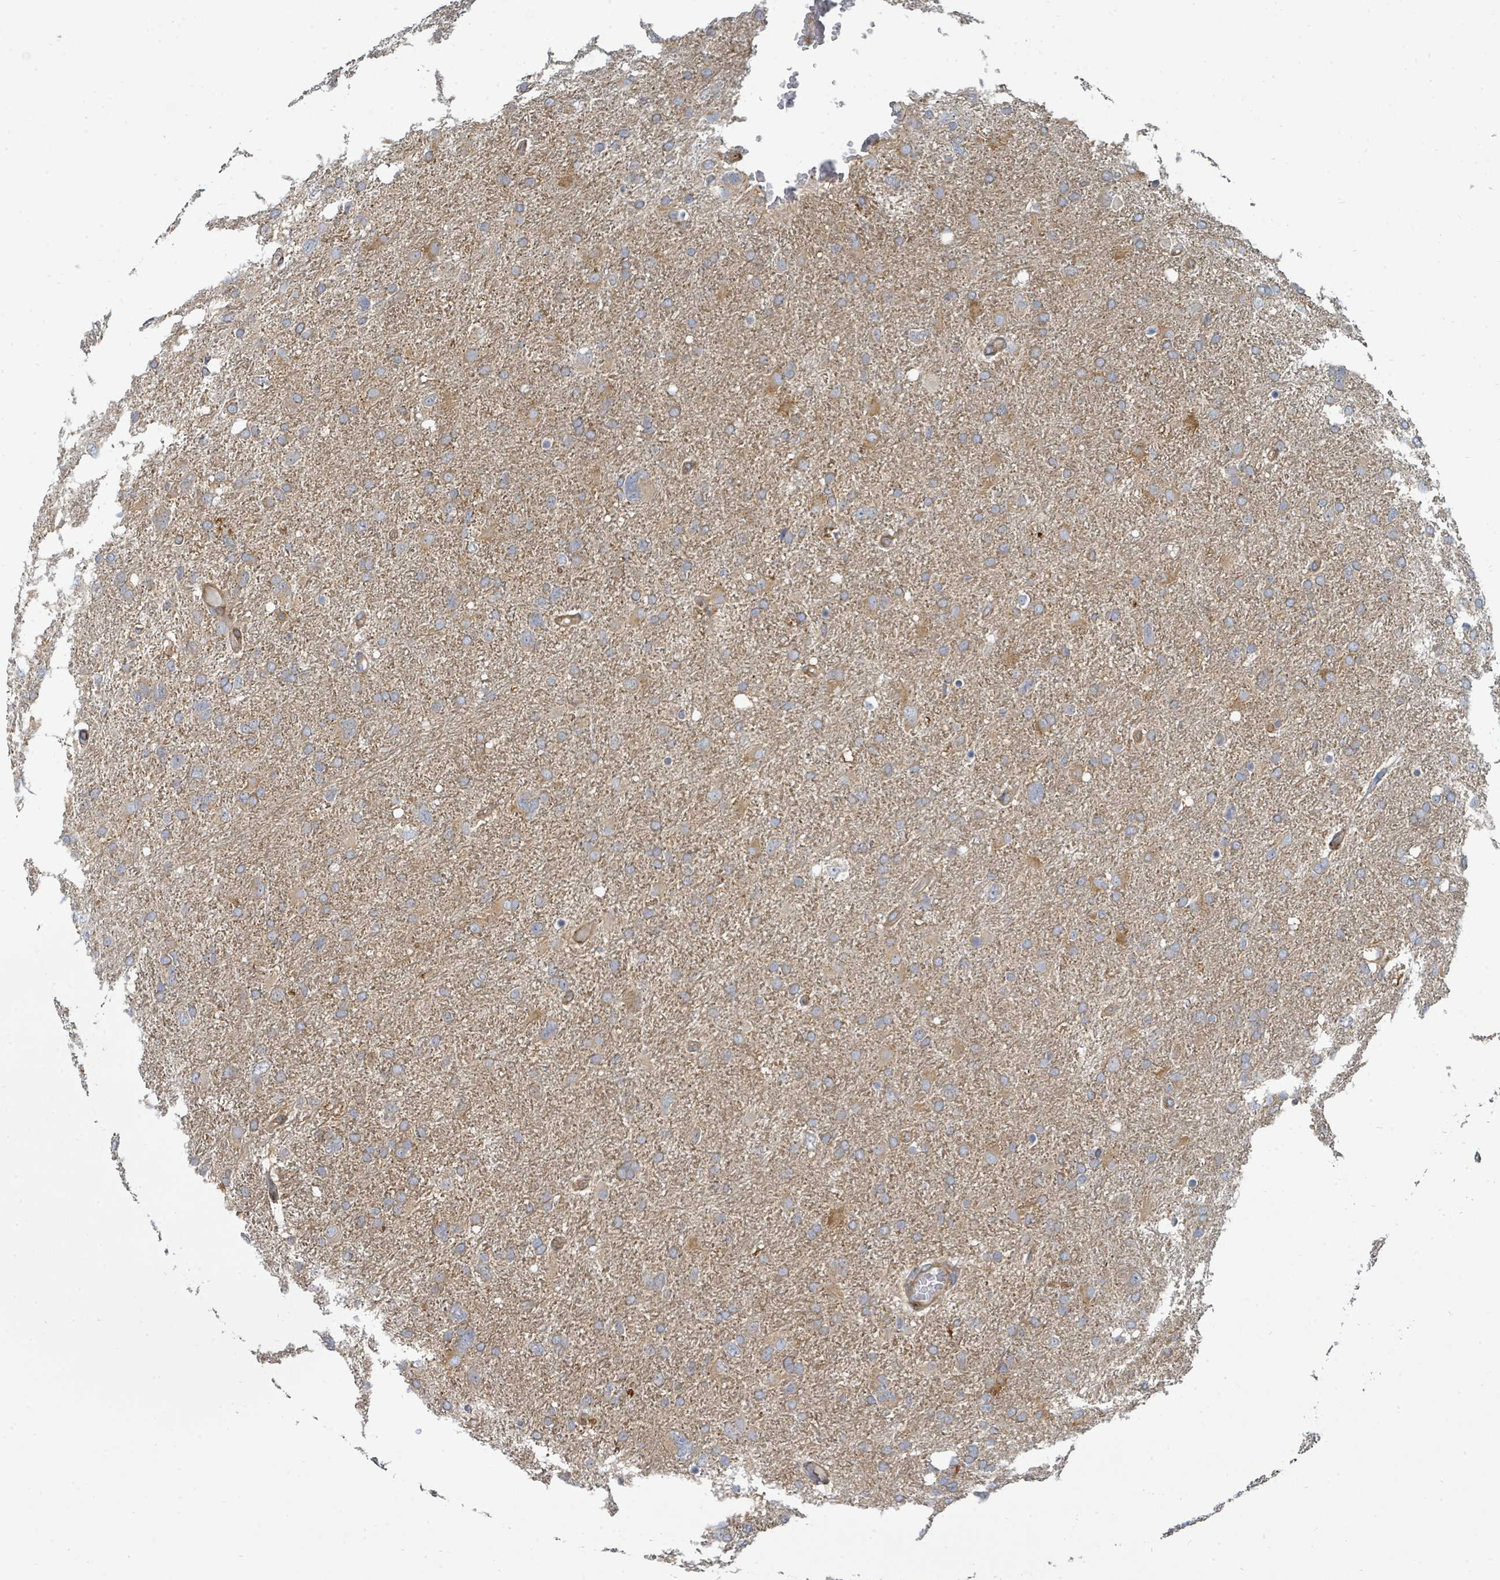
{"staining": {"intensity": "weak", "quantity": "25%-75%", "location": "cytoplasmic/membranous"}, "tissue": "glioma", "cell_type": "Tumor cells", "image_type": "cancer", "snomed": [{"axis": "morphology", "description": "Glioma, malignant, High grade"}, {"axis": "topography", "description": "Brain"}], "caption": "A brown stain shows weak cytoplasmic/membranous staining of a protein in human malignant glioma (high-grade) tumor cells.", "gene": "BOLA2B", "patient": {"sex": "male", "age": 61}}